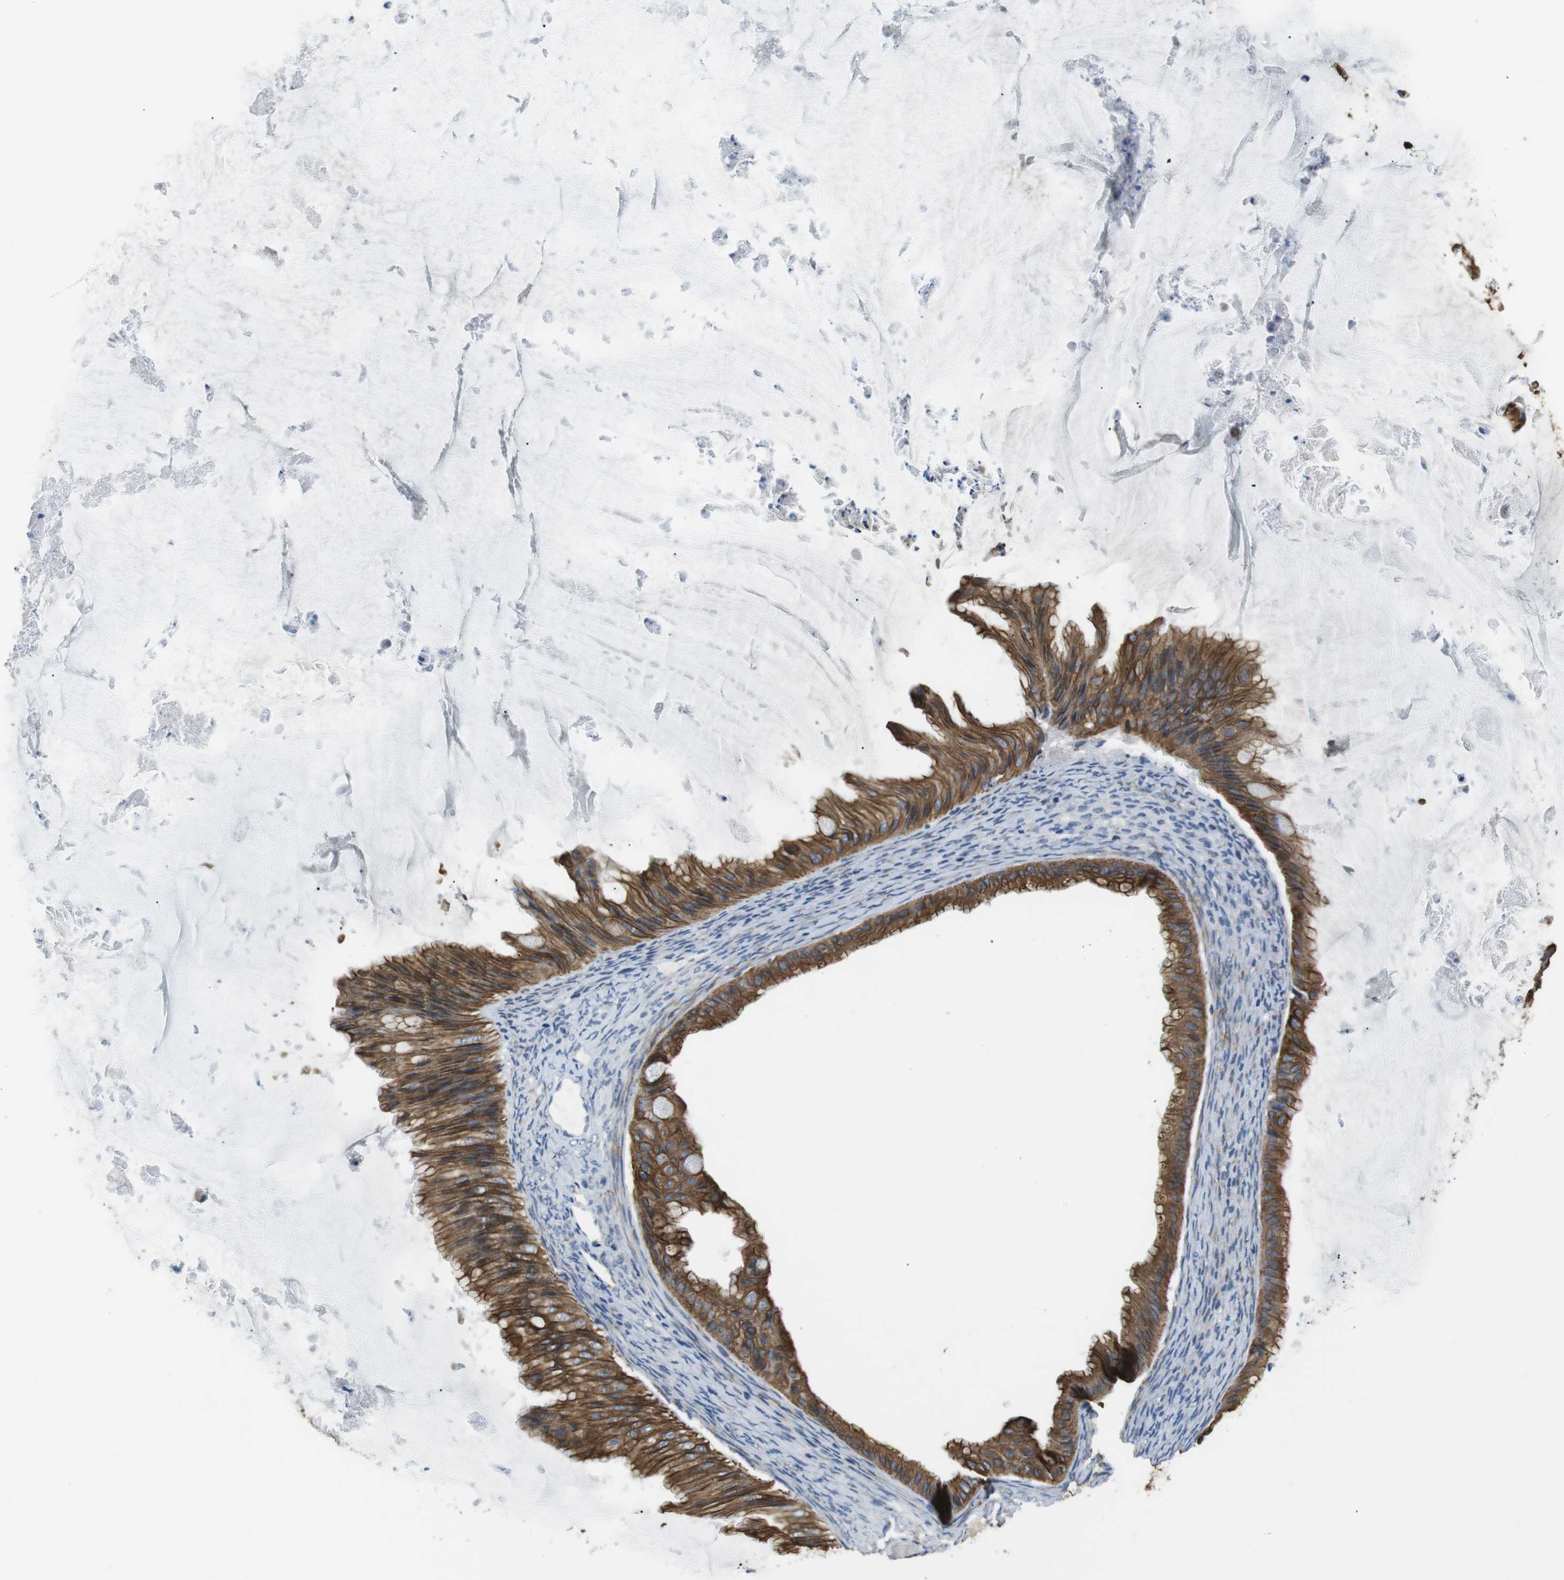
{"staining": {"intensity": "strong", "quantity": ">75%", "location": "cytoplasmic/membranous"}, "tissue": "ovarian cancer", "cell_type": "Tumor cells", "image_type": "cancer", "snomed": [{"axis": "morphology", "description": "Cystadenocarcinoma, mucinous, NOS"}, {"axis": "topography", "description": "Ovary"}], "caption": "Immunohistochemistry (IHC) of human ovarian cancer displays high levels of strong cytoplasmic/membranous staining in approximately >75% of tumor cells.", "gene": "UNC5CL", "patient": {"sex": "female", "age": 61}}